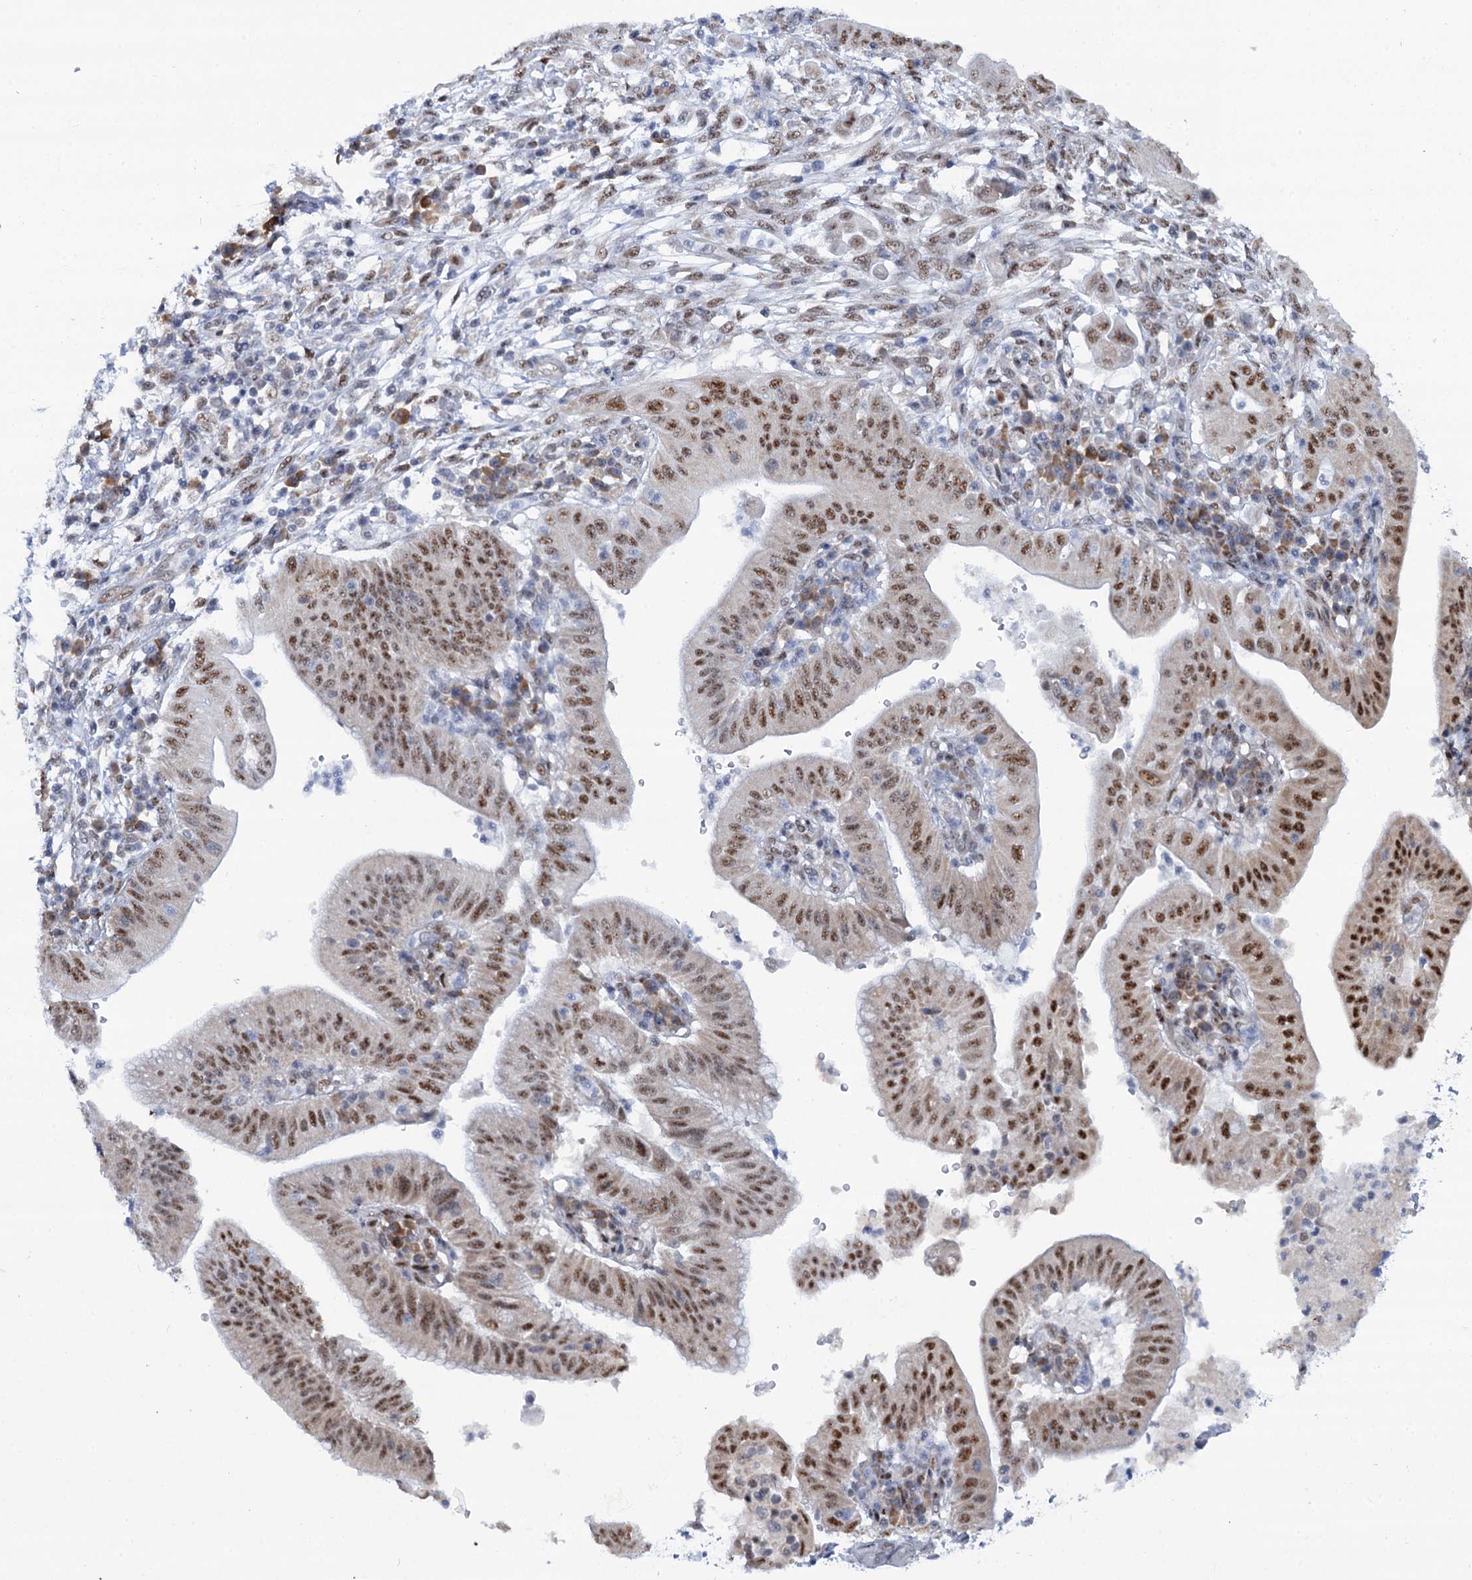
{"staining": {"intensity": "moderate", "quantity": ">75%", "location": "nuclear"}, "tissue": "pancreatic cancer", "cell_type": "Tumor cells", "image_type": "cancer", "snomed": [{"axis": "morphology", "description": "Adenocarcinoma, NOS"}, {"axis": "topography", "description": "Pancreas"}], "caption": "This micrograph shows immunohistochemistry staining of pancreatic cancer (adenocarcinoma), with medium moderate nuclear staining in about >75% of tumor cells.", "gene": "SREK1", "patient": {"sex": "male", "age": 68}}